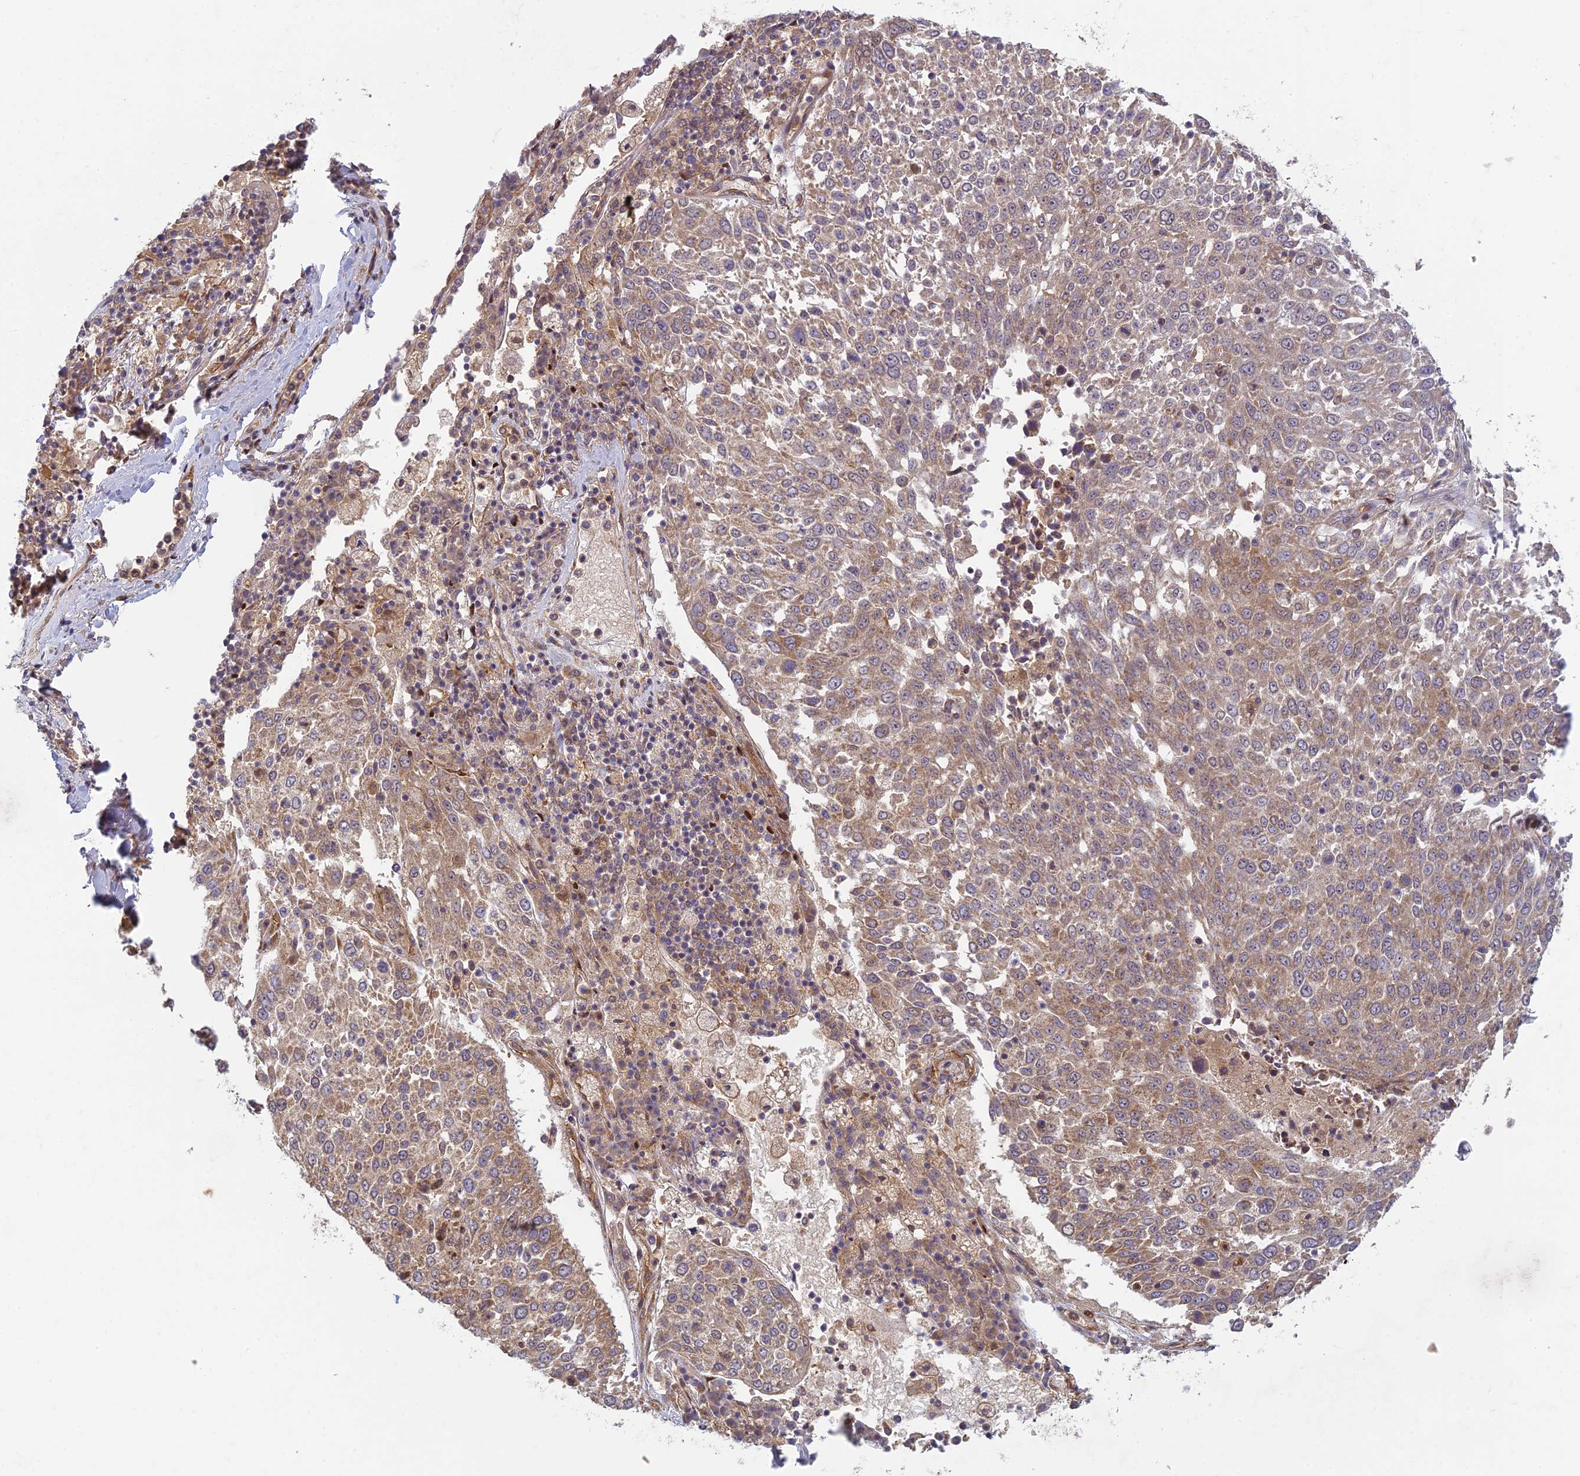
{"staining": {"intensity": "moderate", "quantity": ">75%", "location": "cytoplasmic/membranous"}, "tissue": "lung cancer", "cell_type": "Tumor cells", "image_type": "cancer", "snomed": [{"axis": "morphology", "description": "Squamous cell carcinoma, NOS"}, {"axis": "topography", "description": "Lung"}], "caption": "Immunohistochemical staining of human lung cancer (squamous cell carcinoma) shows medium levels of moderate cytoplasmic/membranous protein expression in about >75% of tumor cells.", "gene": "TCF25", "patient": {"sex": "male", "age": 65}}